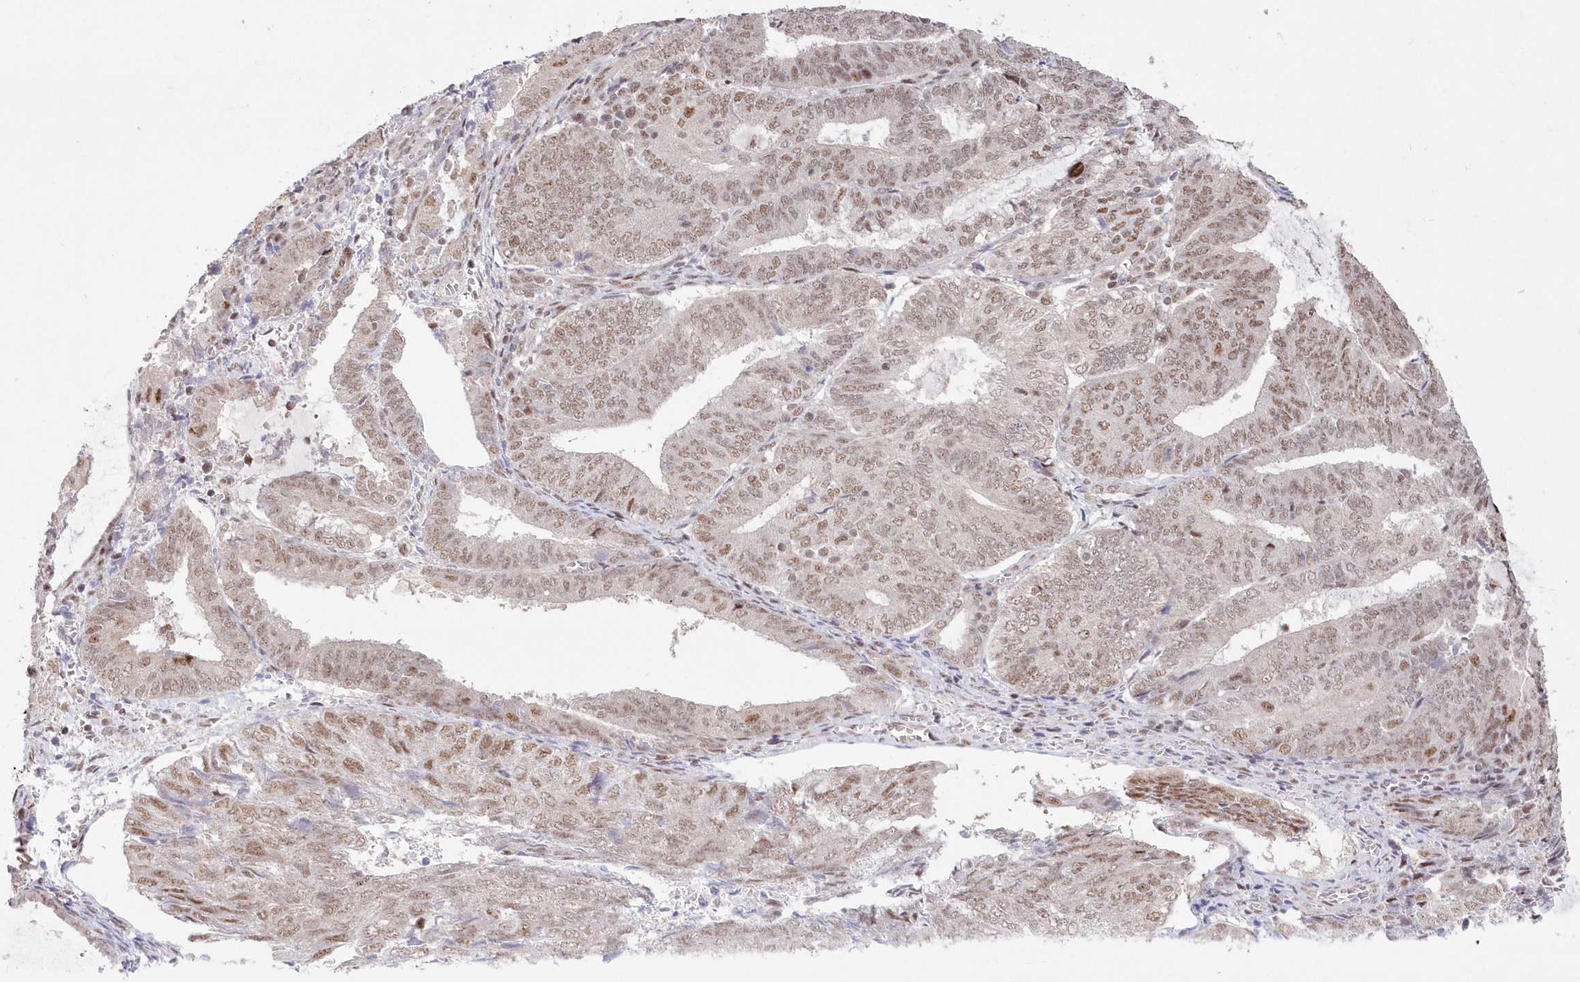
{"staining": {"intensity": "weak", "quantity": ">75%", "location": "nuclear"}, "tissue": "endometrial cancer", "cell_type": "Tumor cells", "image_type": "cancer", "snomed": [{"axis": "morphology", "description": "Adenocarcinoma, NOS"}, {"axis": "topography", "description": "Endometrium"}], "caption": "This image displays immunohistochemistry staining of human endometrial cancer, with low weak nuclear staining in approximately >75% of tumor cells.", "gene": "WBP1L", "patient": {"sex": "female", "age": 81}}